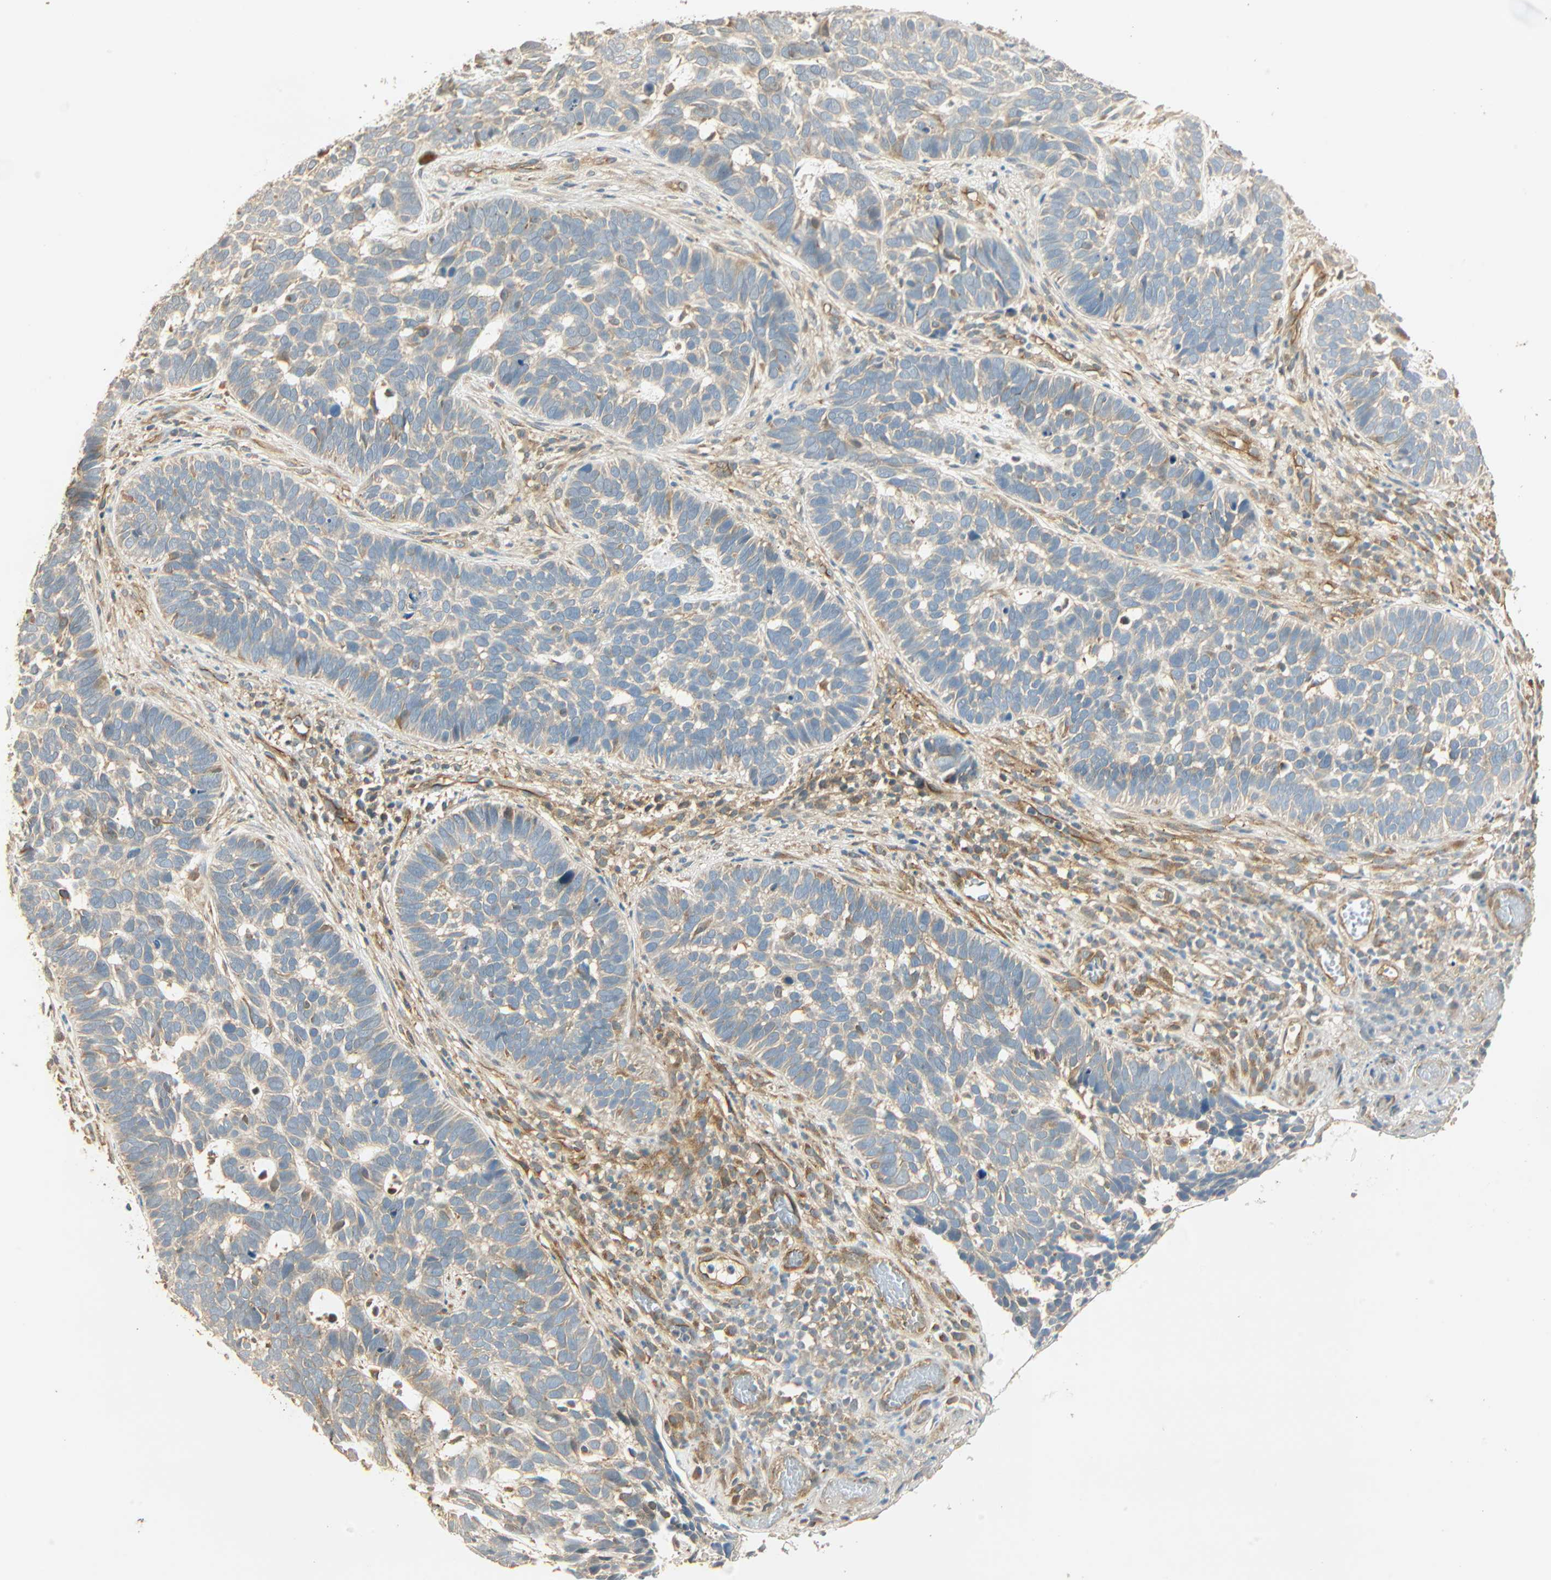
{"staining": {"intensity": "negative", "quantity": "none", "location": "none"}, "tissue": "skin cancer", "cell_type": "Tumor cells", "image_type": "cancer", "snomed": [{"axis": "morphology", "description": "Basal cell carcinoma"}, {"axis": "topography", "description": "Skin"}], "caption": "Immunohistochemical staining of skin basal cell carcinoma reveals no significant expression in tumor cells.", "gene": "GALK1", "patient": {"sex": "male", "age": 87}}